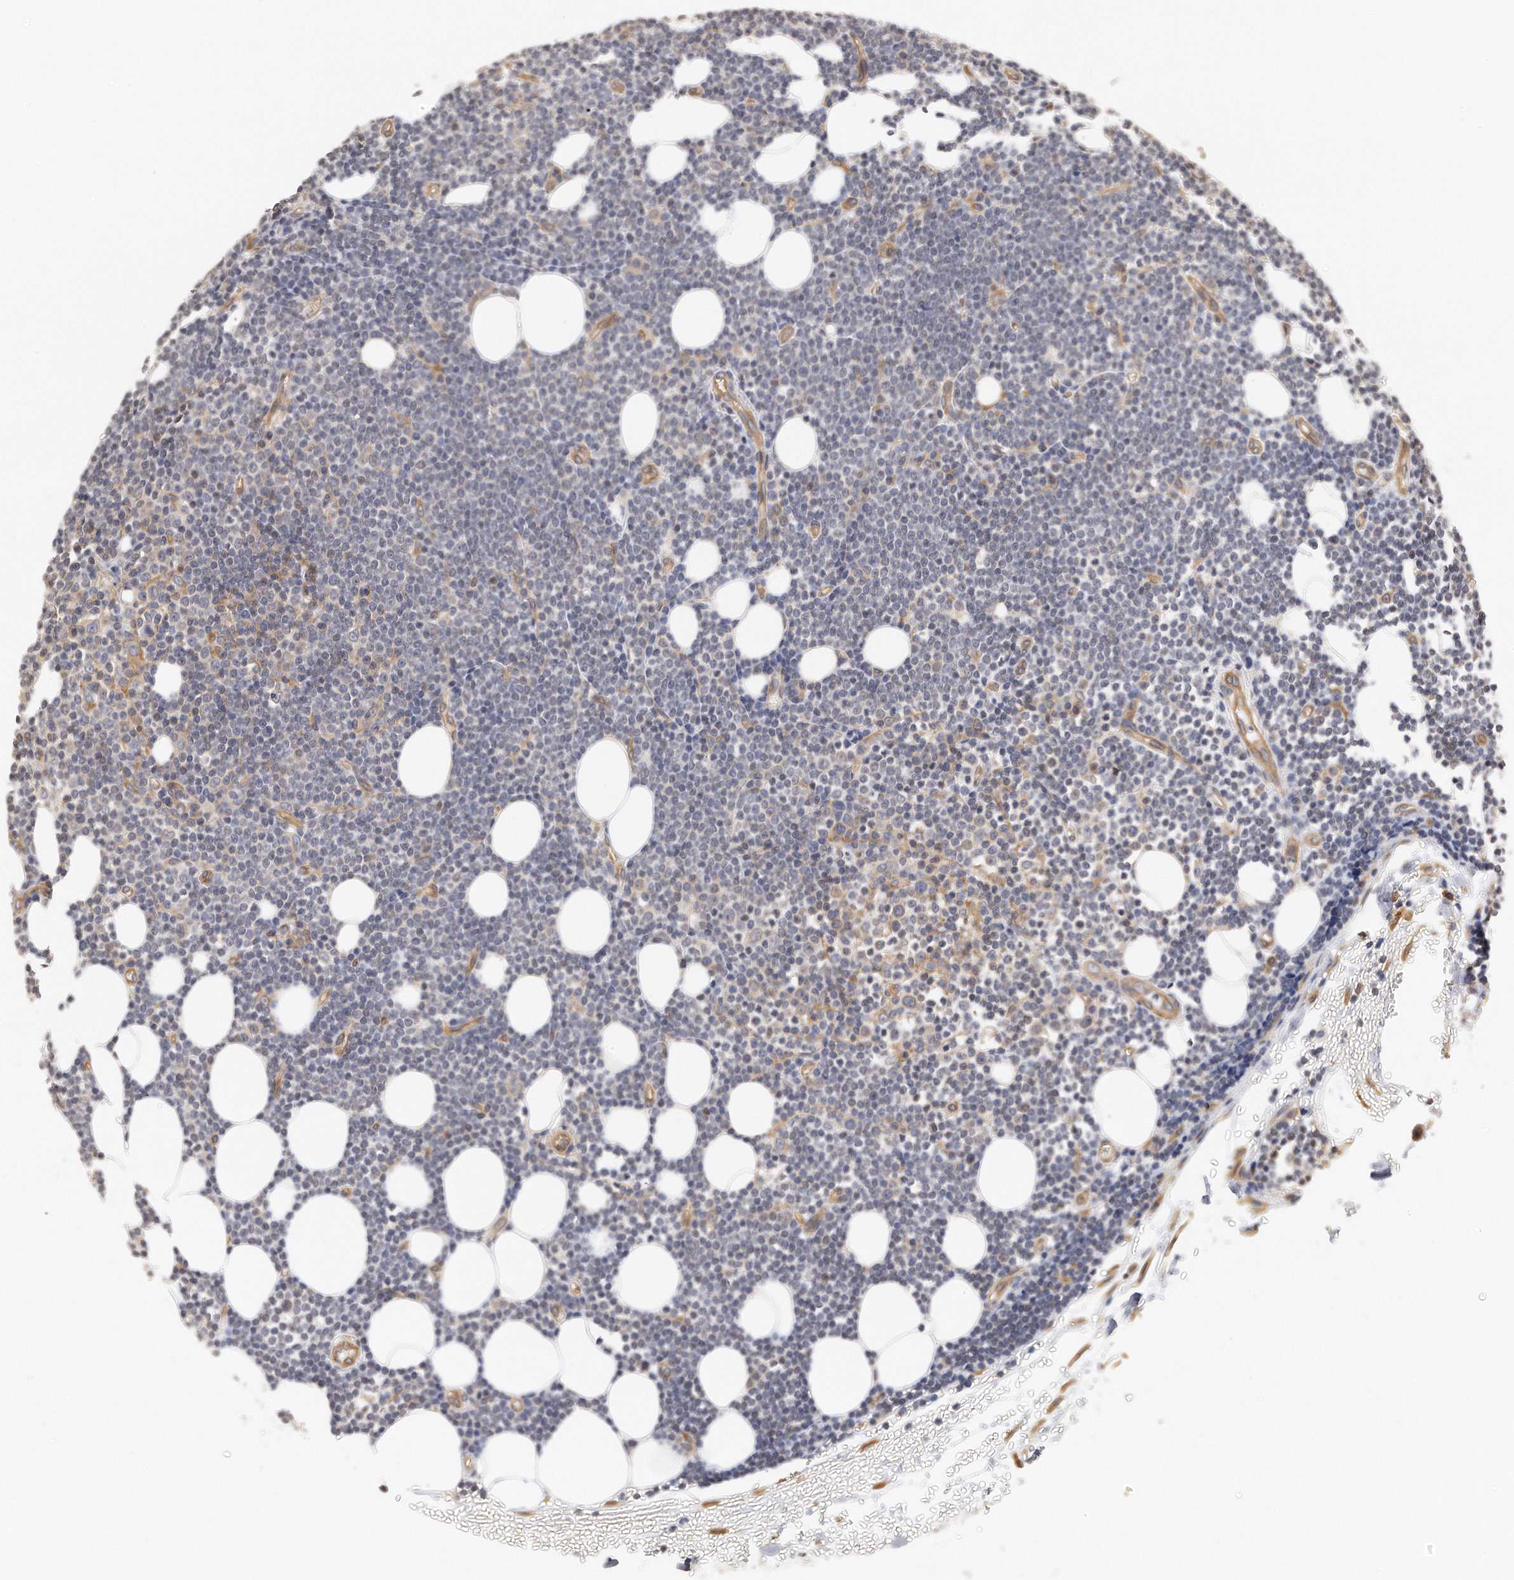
{"staining": {"intensity": "weak", "quantity": "<25%", "location": "cytoplasmic/membranous"}, "tissue": "lymphoma", "cell_type": "Tumor cells", "image_type": "cancer", "snomed": [{"axis": "morphology", "description": "Malignant lymphoma, non-Hodgkin's type, Low grade"}, {"axis": "topography", "description": "Soft tissue"}], "caption": "Malignant lymphoma, non-Hodgkin's type (low-grade) was stained to show a protein in brown. There is no significant positivity in tumor cells.", "gene": "CHST7", "patient": {"sex": "male", "age": 92}}